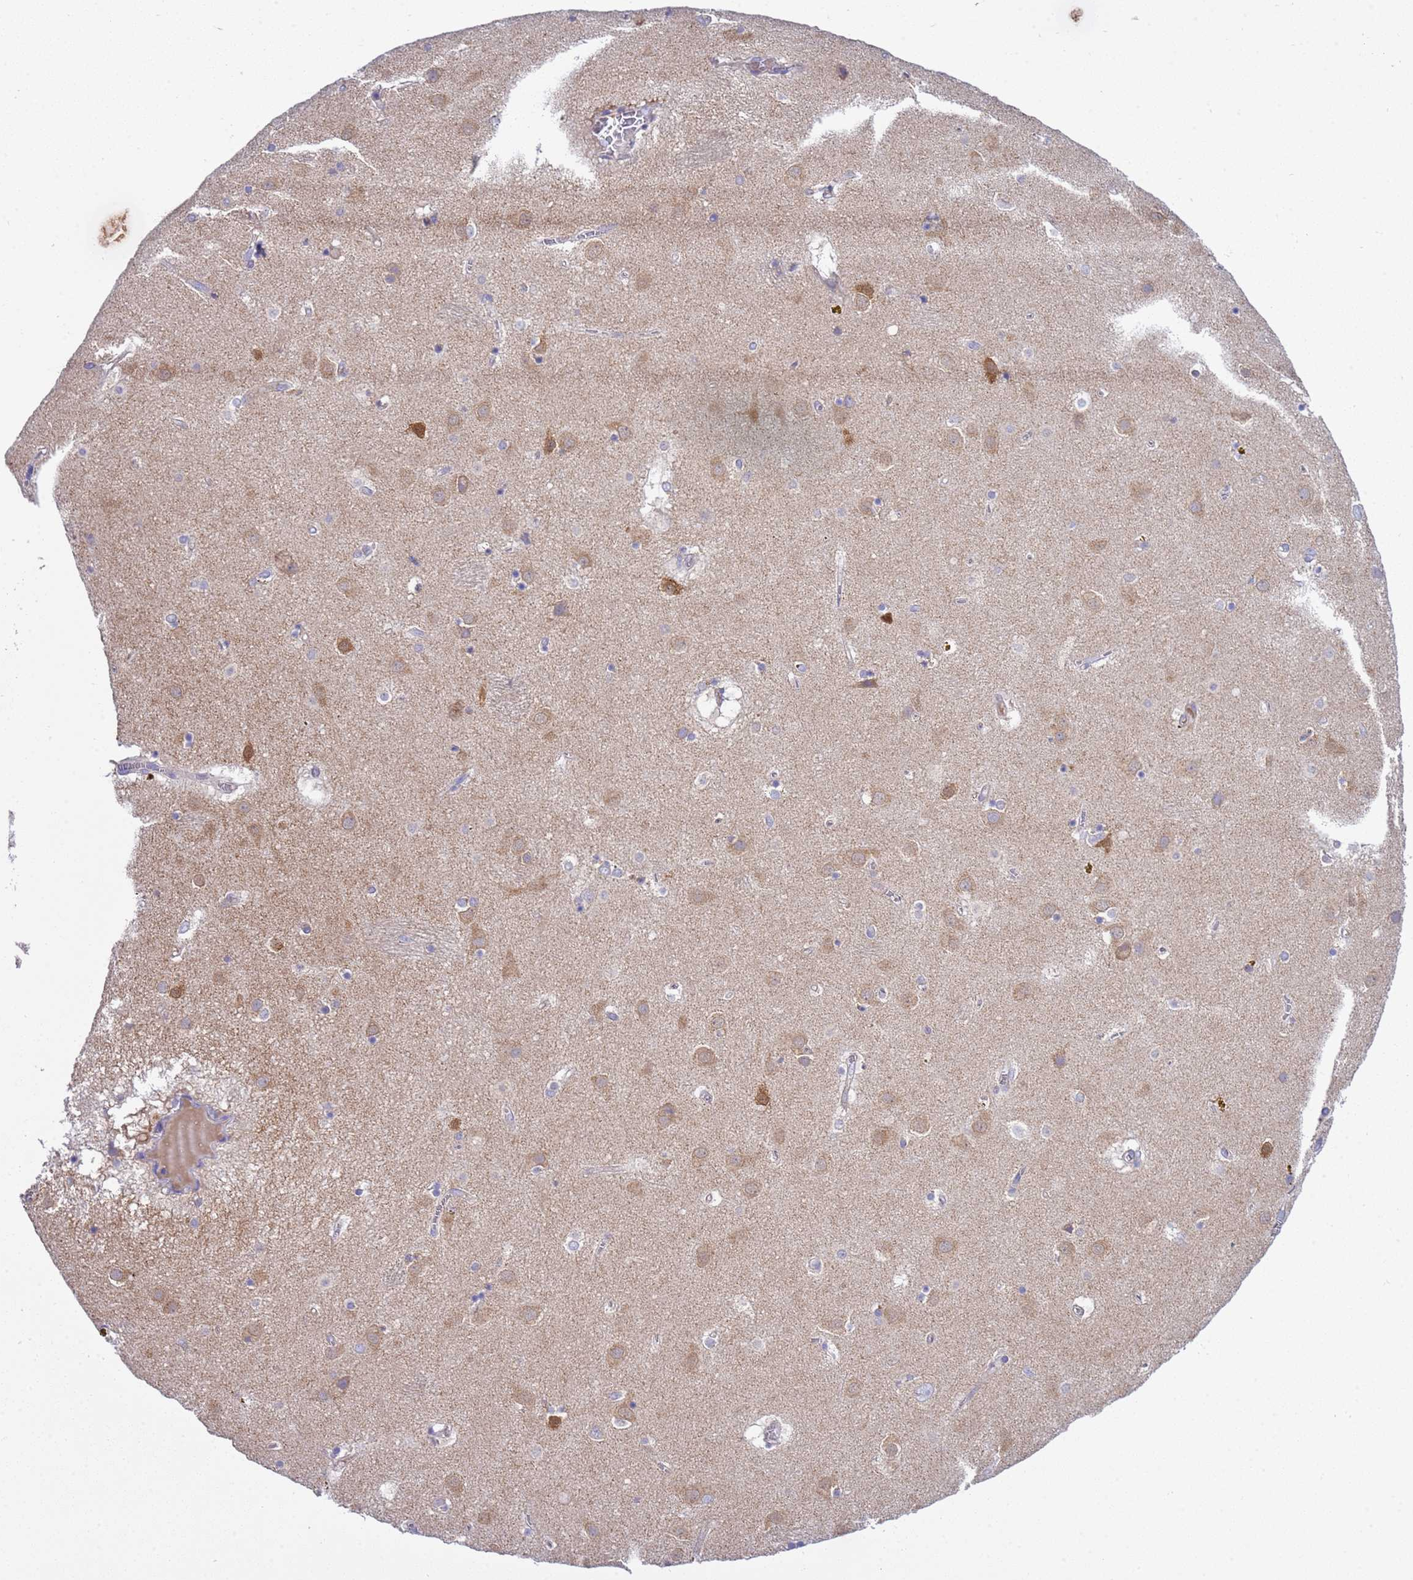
{"staining": {"intensity": "negative", "quantity": "none", "location": "none"}, "tissue": "caudate", "cell_type": "Glial cells", "image_type": "normal", "snomed": [{"axis": "morphology", "description": "Normal tissue, NOS"}, {"axis": "topography", "description": "Lateral ventricle wall"}], "caption": "A high-resolution micrograph shows immunohistochemistry staining of benign caudate, which demonstrates no significant staining in glial cells. (DAB immunohistochemistry (IHC) visualized using brightfield microscopy, high magnification).", "gene": "RC3H2", "patient": {"sex": "male", "age": 70}}